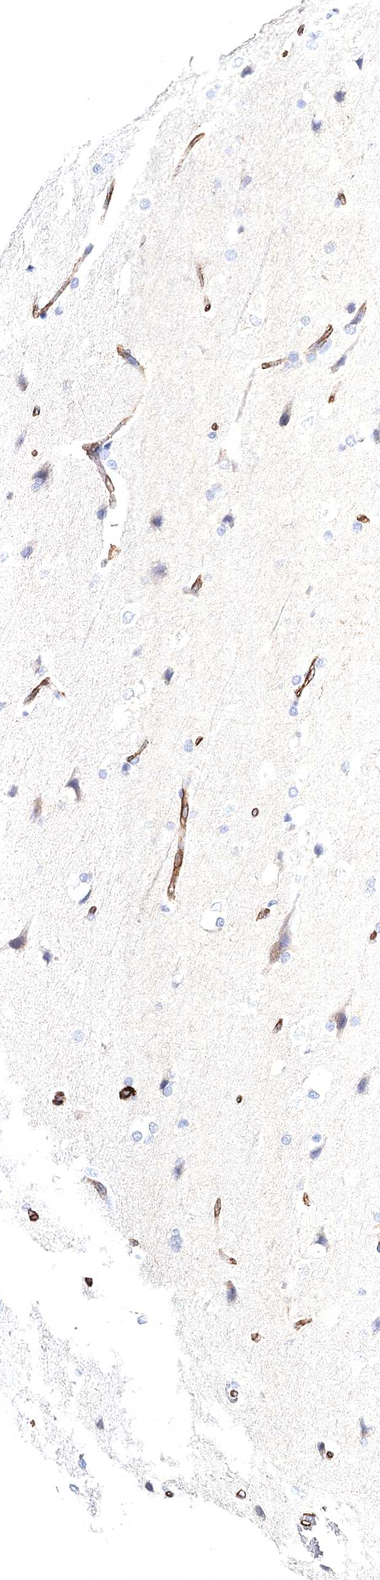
{"staining": {"intensity": "negative", "quantity": "none", "location": "none"}, "tissue": "glioma", "cell_type": "Tumor cells", "image_type": "cancer", "snomed": [{"axis": "morphology", "description": "Glioma, malignant, Low grade"}, {"axis": "topography", "description": "Brain"}], "caption": "This histopathology image is of malignant glioma (low-grade) stained with immunohistochemistry to label a protein in brown with the nuclei are counter-stained blue. There is no staining in tumor cells. (IHC, brightfield microscopy, high magnification).", "gene": "CLEC4M", "patient": {"sex": "female", "age": 37}}